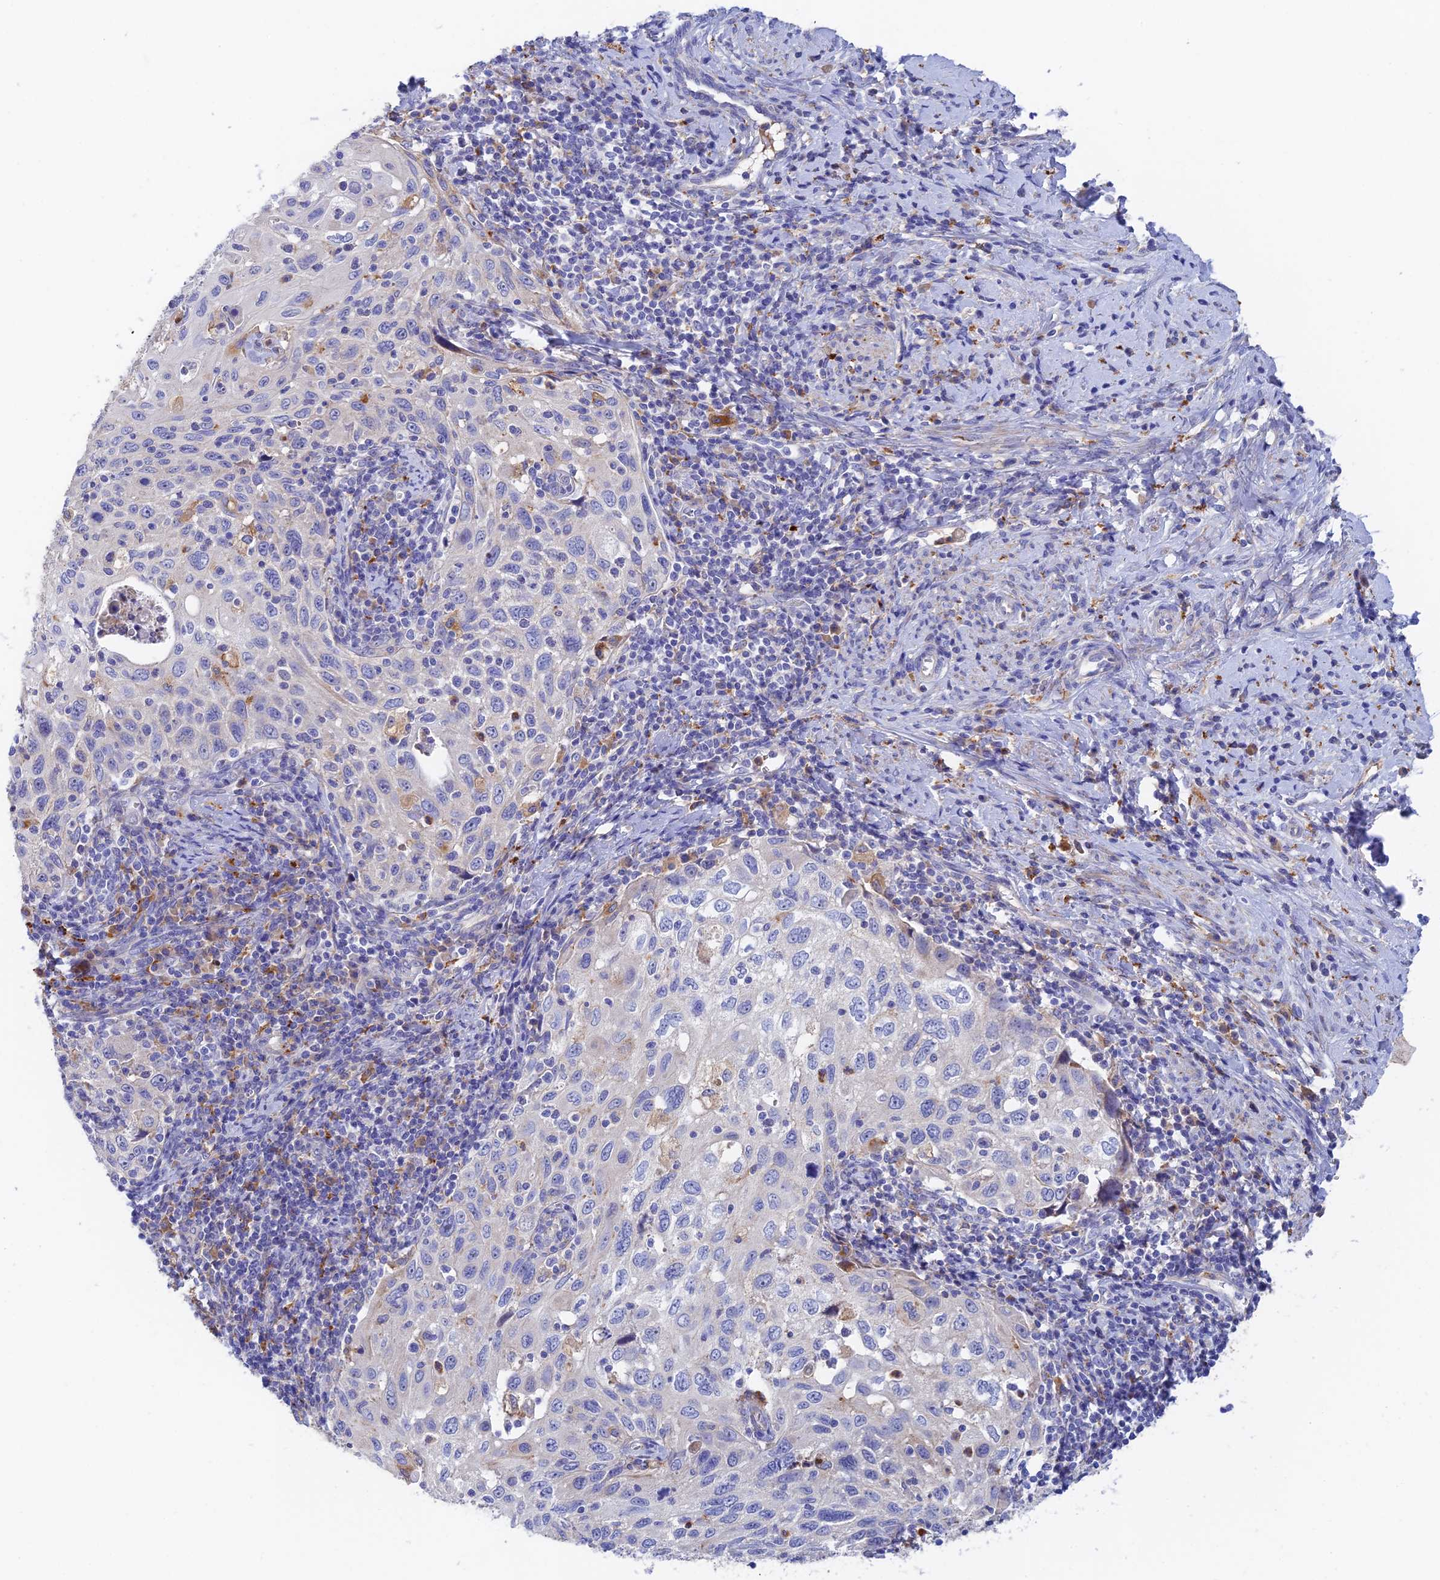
{"staining": {"intensity": "weak", "quantity": "<25%", "location": "cytoplasmic/membranous"}, "tissue": "cervical cancer", "cell_type": "Tumor cells", "image_type": "cancer", "snomed": [{"axis": "morphology", "description": "Squamous cell carcinoma, NOS"}, {"axis": "topography", "description": "Cervix"}], "caption": "This is a micrograph of IHC staining of cervical squamous cell carcinoma, which shows no positivity in tumor cells.", "gene": "RPGRIP1L", "patient": {"sex": "female", "age": 70}}